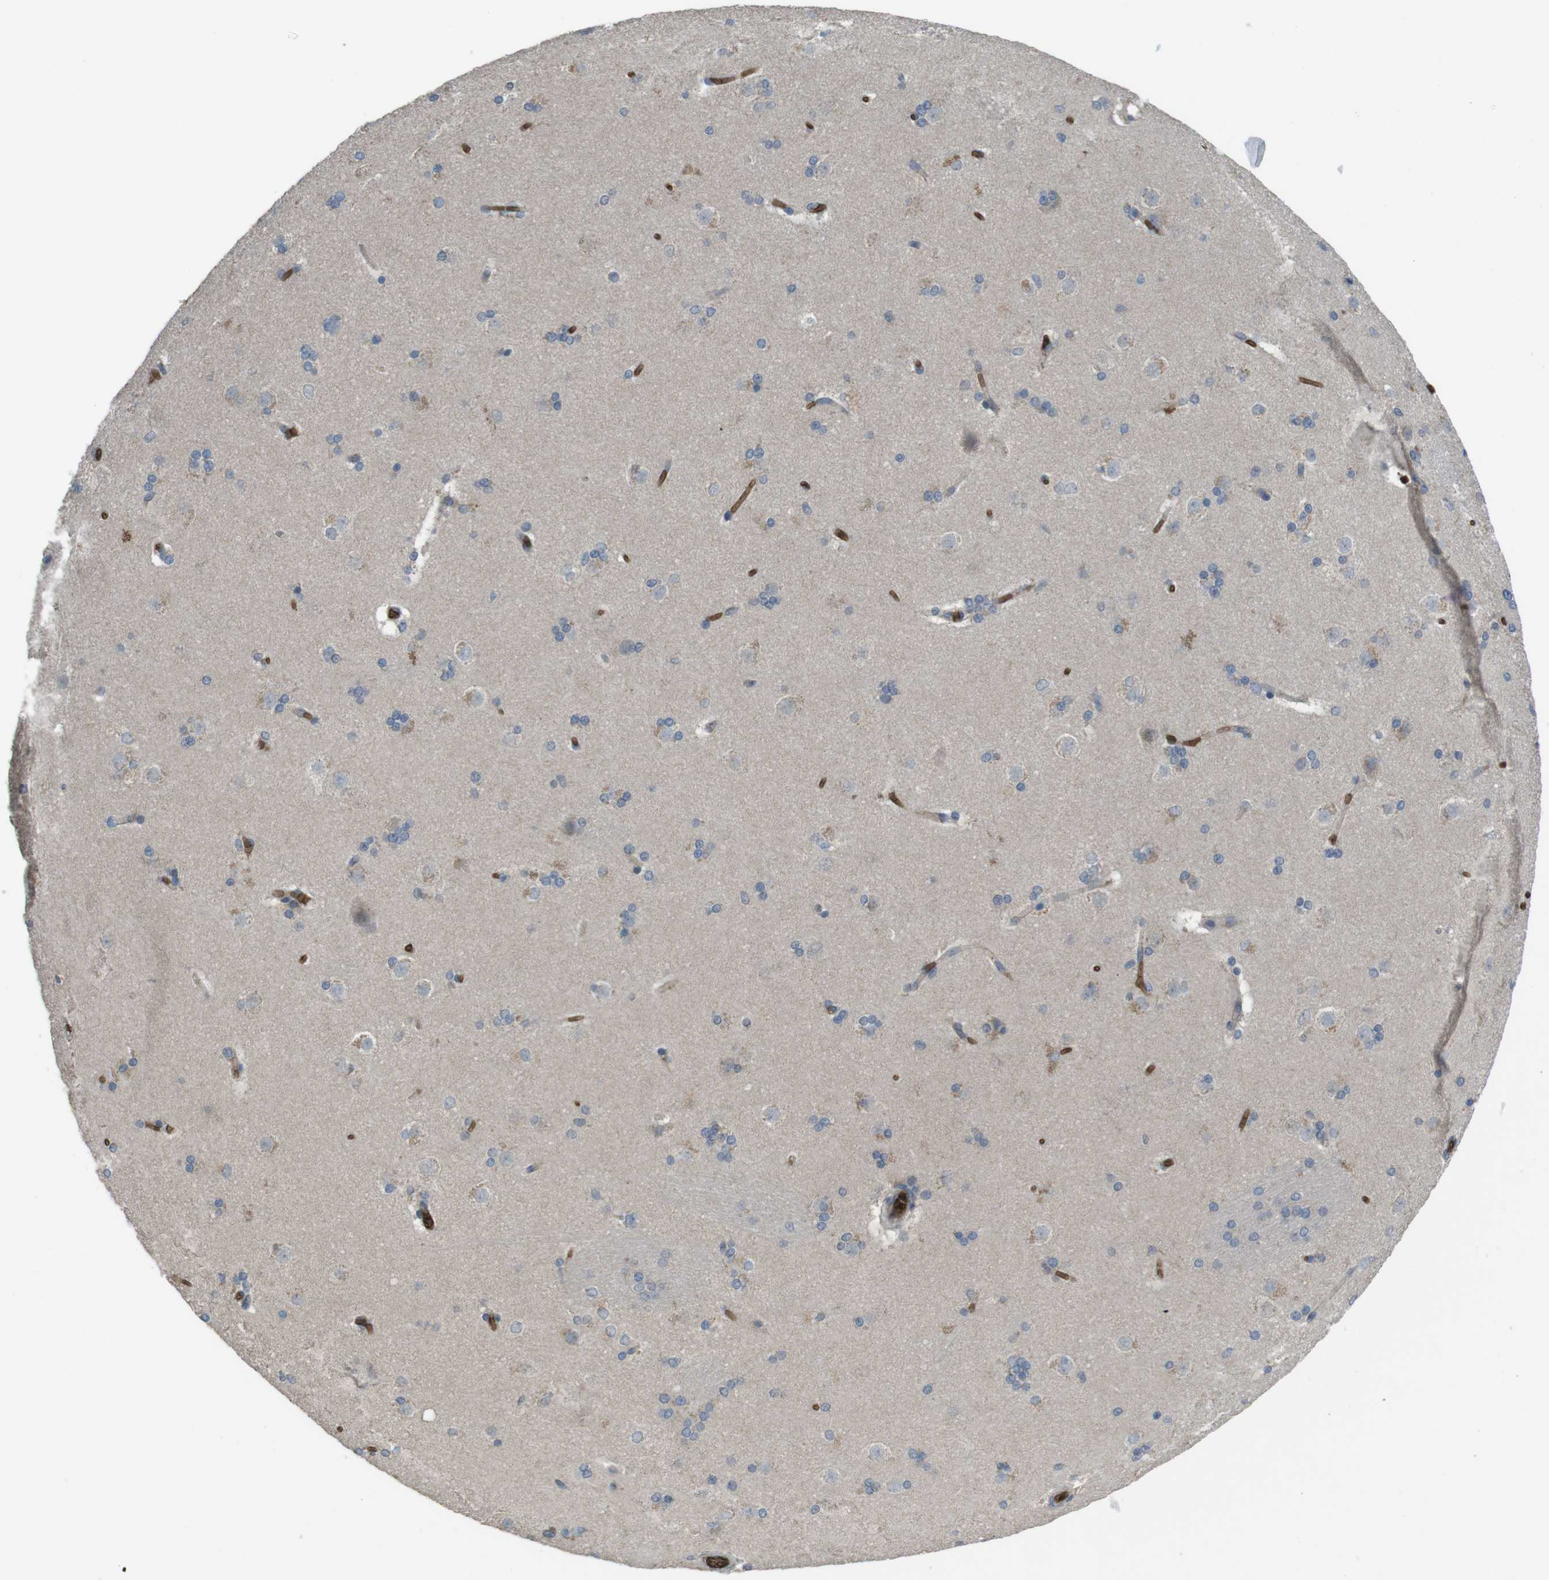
{"staining": {"intensity": "negative", "quantity": "none", "location": "none"}, "tissue": "caudate", "cell_type": "Glial cells", "image_type": "normal", "snomed": [{"axis": "morphology", "description": "Normal tissue, NOS"}, {"axis": "topography", "description": "Lateral ventricle wall"}], "caption": "The micrograph demonstrates no significant expression in glial cells of caudate.", "gene": "GYPA", "patient": {"sex": "female", "age": 19}}